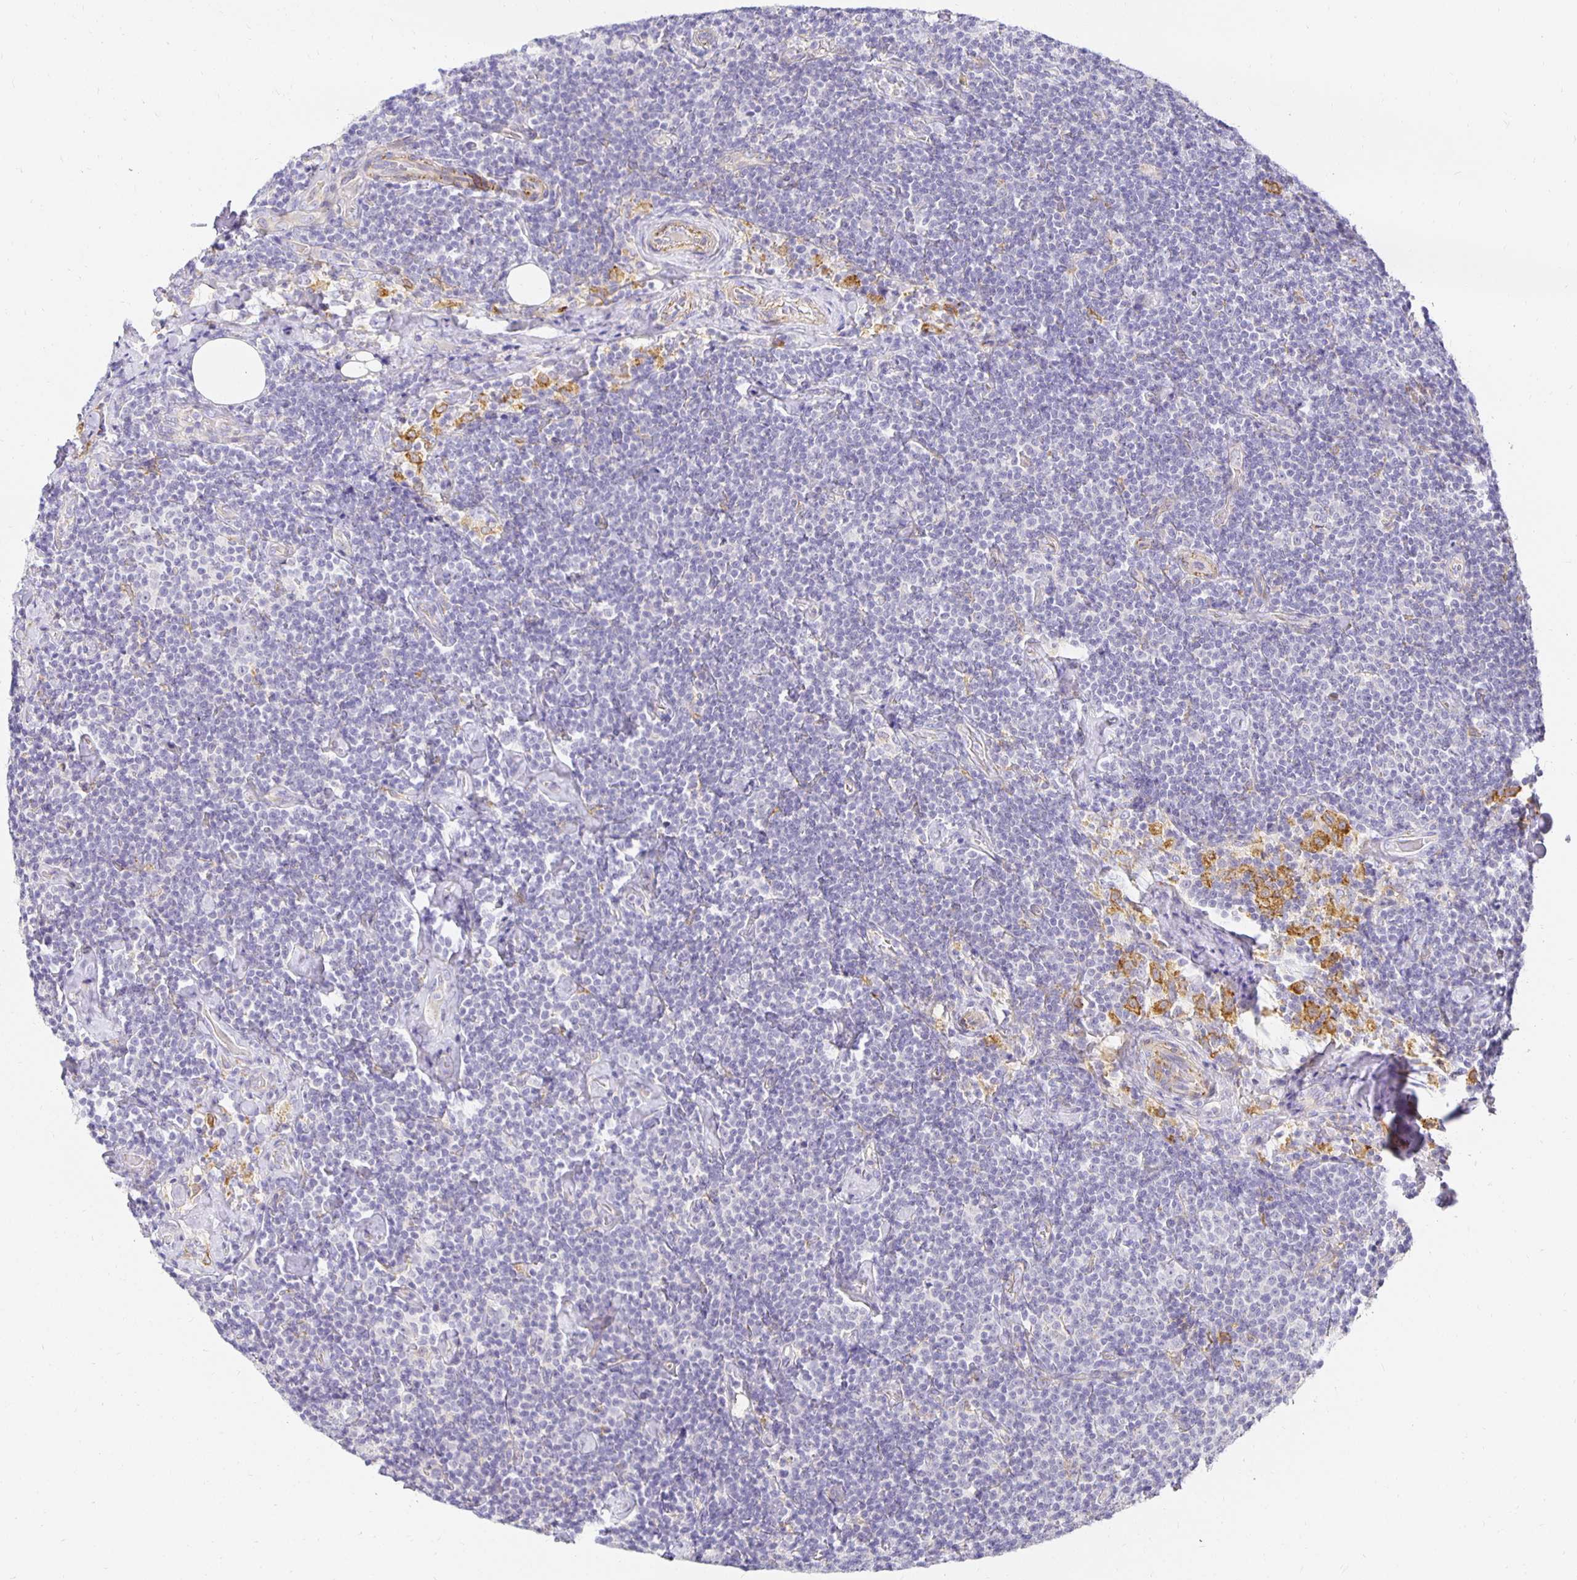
{"staining": {"intensity": "negative", "quantity": "none", "location": "none"}, "tissue": "lymphoma", "cell_type": "Tumor cells", "image_type": "cancer", "snomed": [{"axis": "morphology", "description": "Malignant lymphoma, non-Hodgkin's type, Low grade"}, {"axis": "topography", "description": "Lymph node"}], "caption": "Immunohistochemical staining of malignant lymphoma, non-Hodgkin's type (low-grade) exhibits no significant expression in tumor cells.", "gene": "PLOD1", "patient": {"sex": "male", "age": 81}}